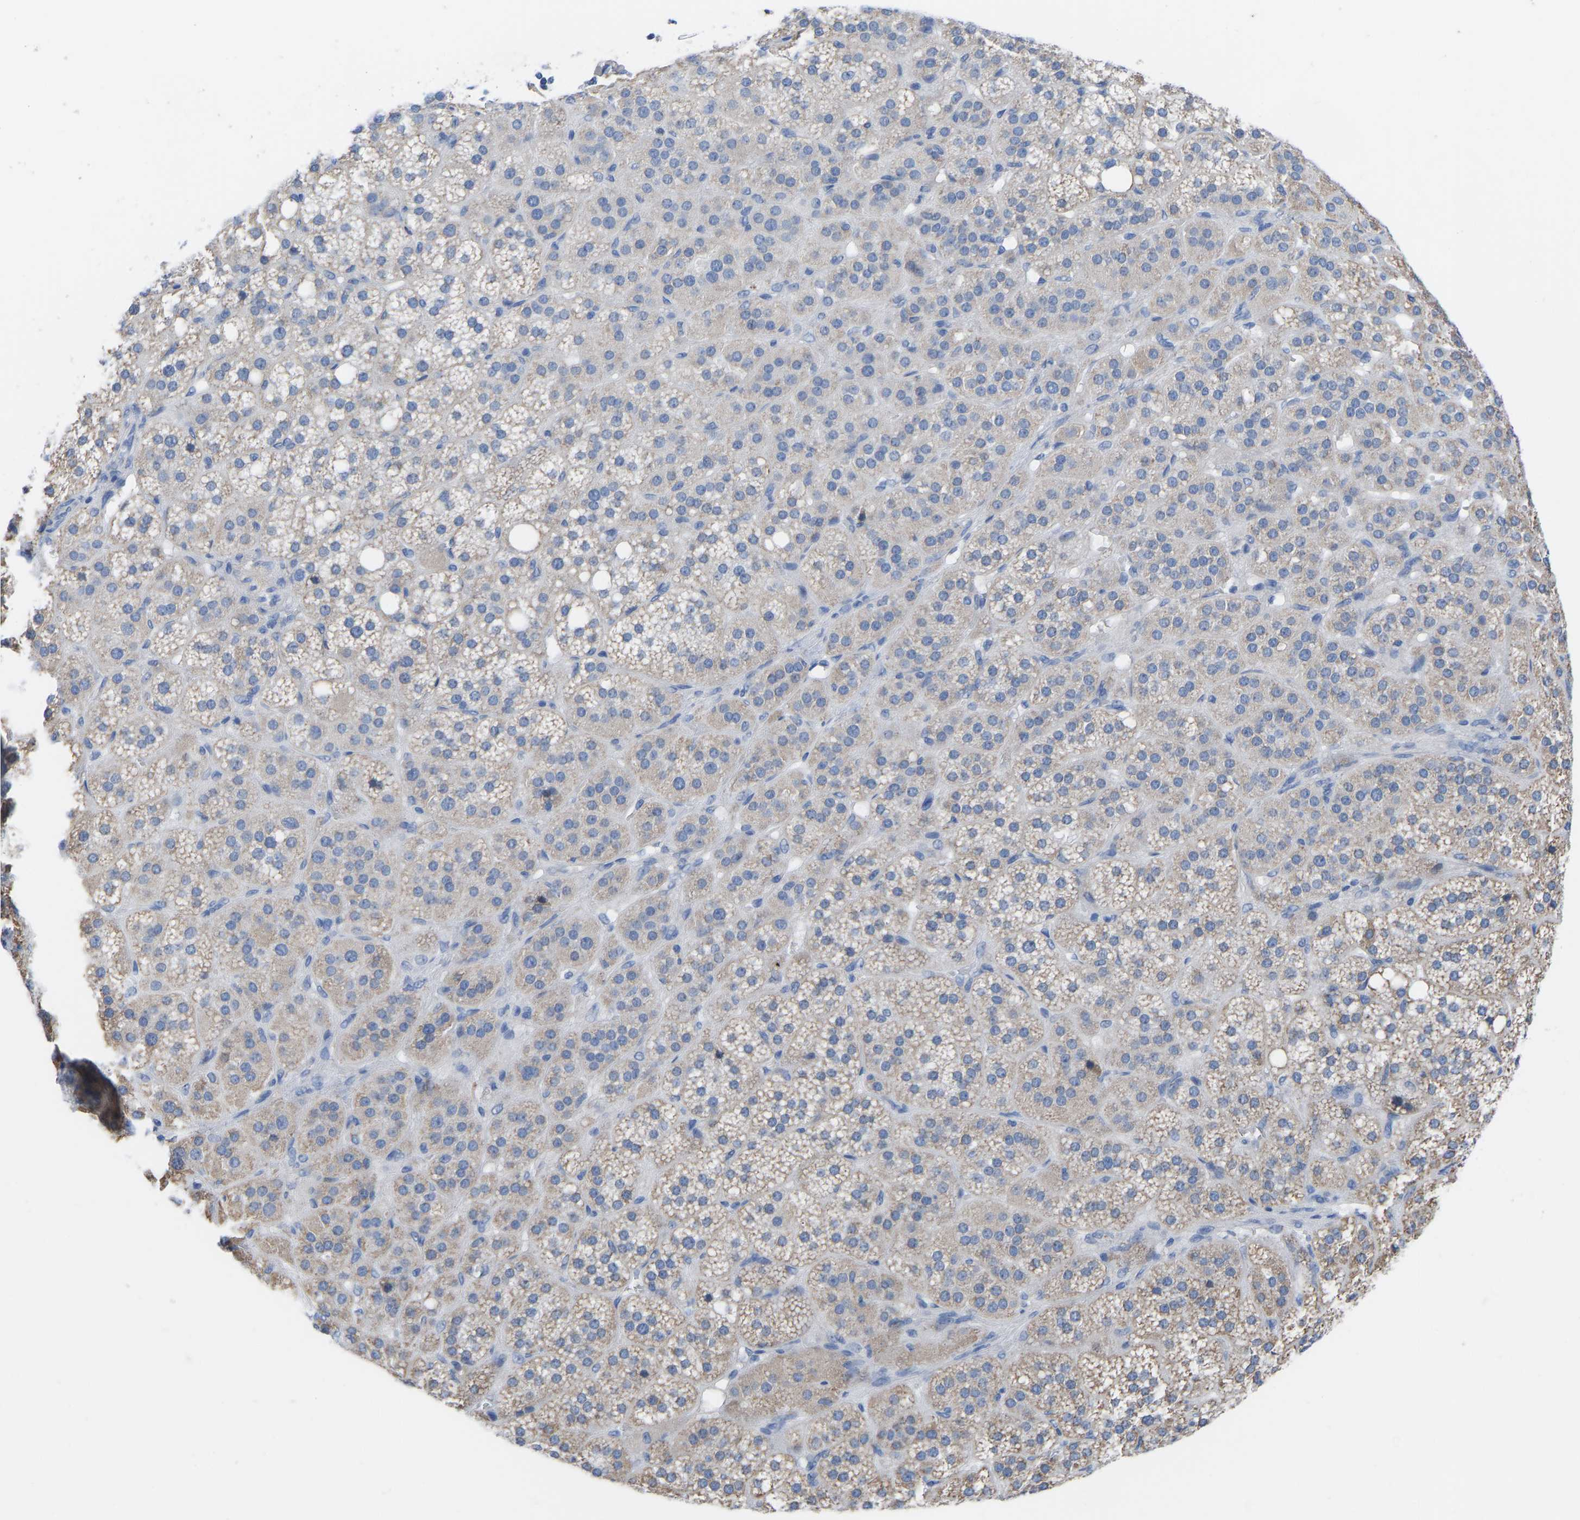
{"staining": {"intensity": "moderate", "quantity": "25%-75%", "location": "cytoplasmic/membranous"}, "tissue": "adrenal gland", "cell_type": "Glandular cells", "image_type": "normal", "snomed": [{"axis": "morphology", "description": "Normal tissue, NOS"}, {"axis": "topography", "description": "Adrenal gland"}], "caption": "This histopathology image shows benign adrenal gland stained with immunohistochemistry (IHC) to label a protein in brown. The cytoplasmic/membranous of glandular cells show moderate positivity for the protein. Nuclei are counter-stained blue.", "gene": "OLIG2", "patient": {"sex": "female", "age": 59}}